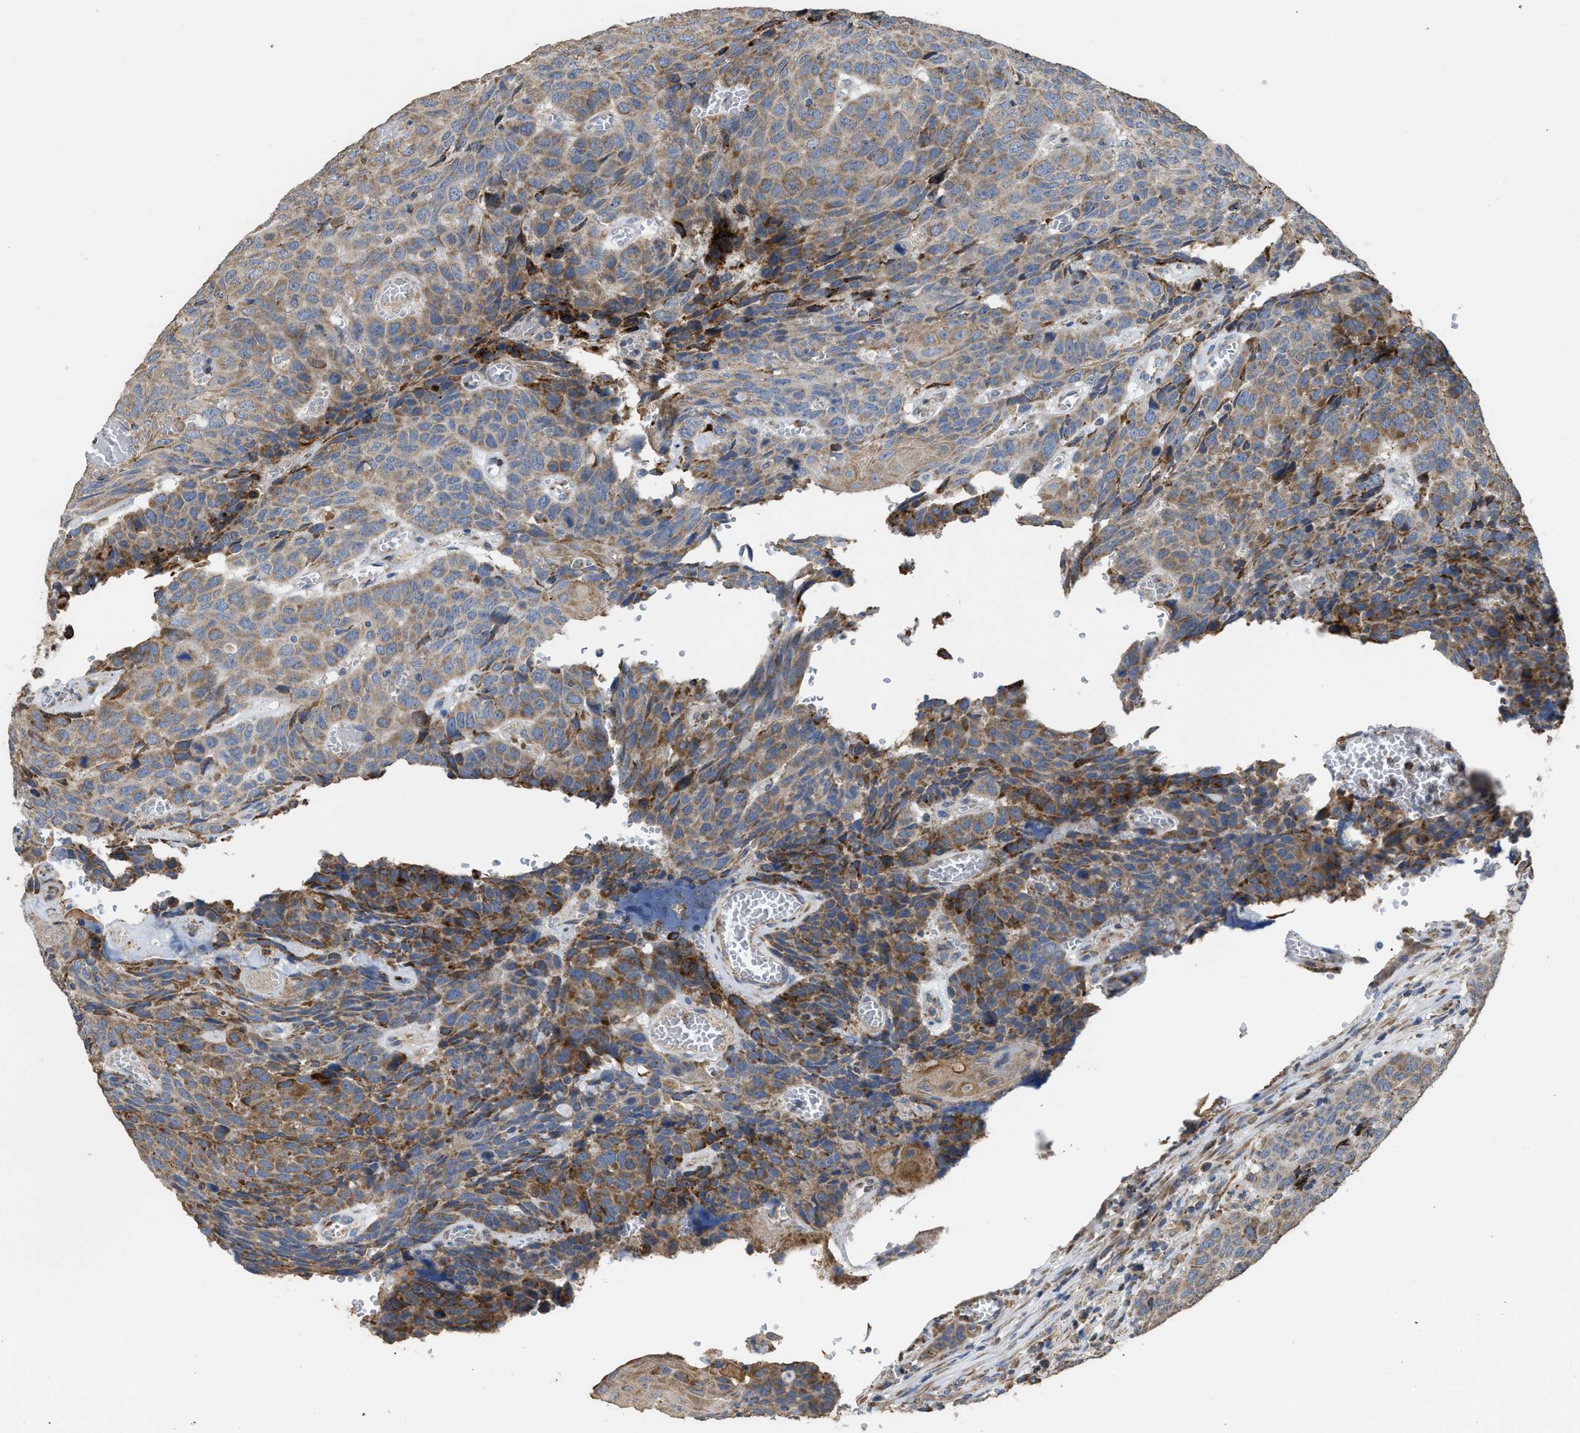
{"staining": {"intensity": "moderate", "quantity": ">75%", "location": "cytoplasmic/membranous"}, "tissue": "head and neck cancer", "cell_type": "Tumor cells", "image_type": "cancer", "snomed": [{"axis": "morphology", "description": "Squamous cell carcinoma, NOS"}, {"axis": "topography", "description": "Head-Neck"}], "caption": "A brown stain shows moderate cytoplasmic/membranous positivity of a protein in head and neck cancer tumor cells.", "gene": "AK2", "patient": {"sex": "male", "age": 66}}